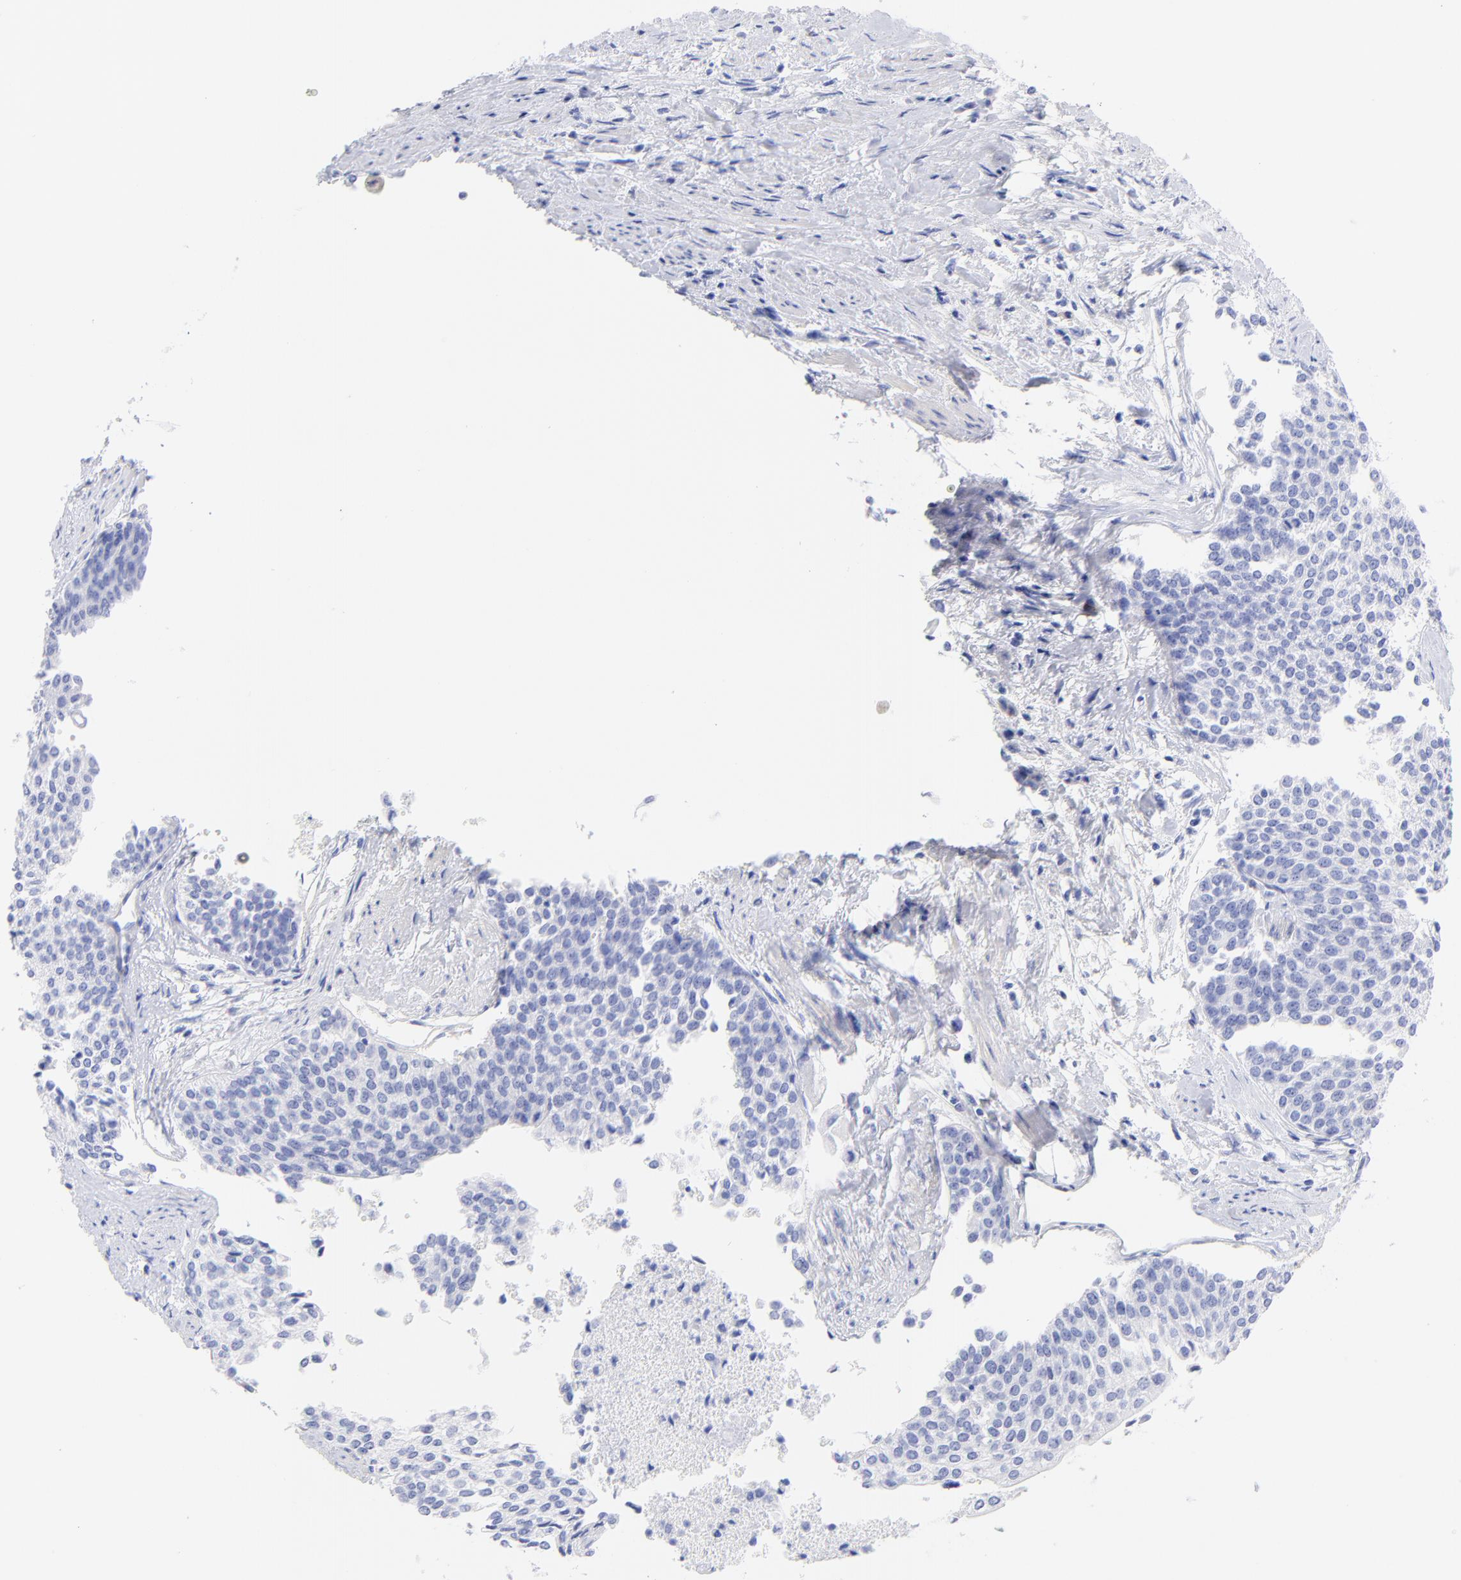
{"staining": {"intensity": "negative", "quantity": "none", "location": "none"}, "tissue": "urothelial cancer", "cell_type": "Tumor cells", "image_type": "cancer", "snomed": [{"axis": "morphology", "description": "Urothelial carcinoma, Low grade"}, {"axis": "topography", "description": "Urinary bladder"}], "caption": "DAB (3,3'-diaminobenzidine) immunohistochemical staining of human urothelial cancer demonstrates no significant staining in tumor cells.", "gene": "C1QTNF6", "patient": {"sex": "female", "age": 73}}